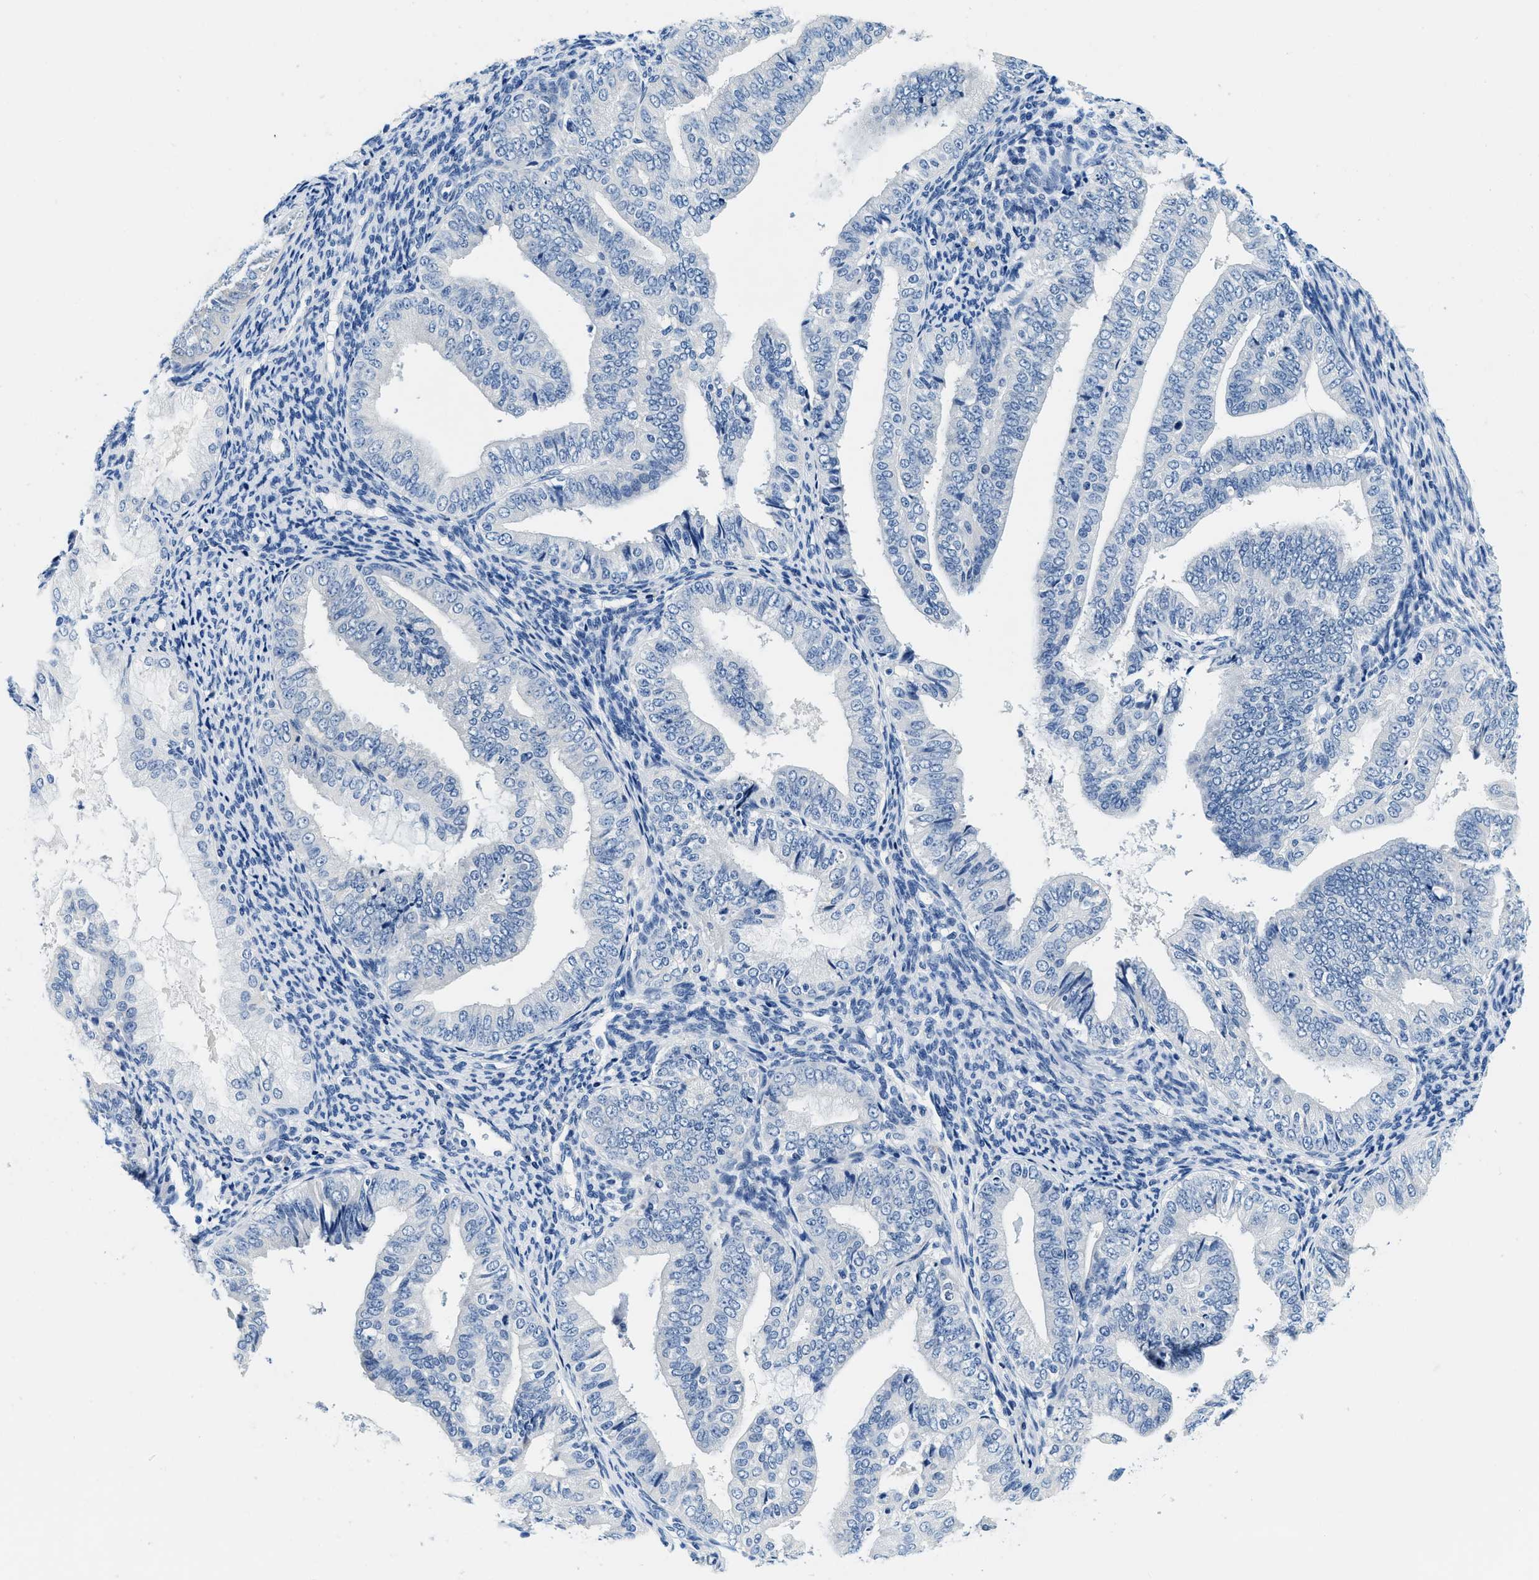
{"staining": {"intensity": "negative", "quantity": "none", "location": "none"}, "tissue": "endometrial cancer", "cell_type": "Tumor cells", "image_type": "cancer", "snomed": [{"axis": "morphology", "description": "Adenocarcinoma, NOS"}, {"axis": "topography", "description": "Endometrium"}], "caption": "High power microscopy image of an IHC photomicrograph of endometrial cancer (adenocarcinoma), revealing no significant positivity in tumor cells.", "gene": "GSTM3", "patient": {"sex": "female", "age": 63}}